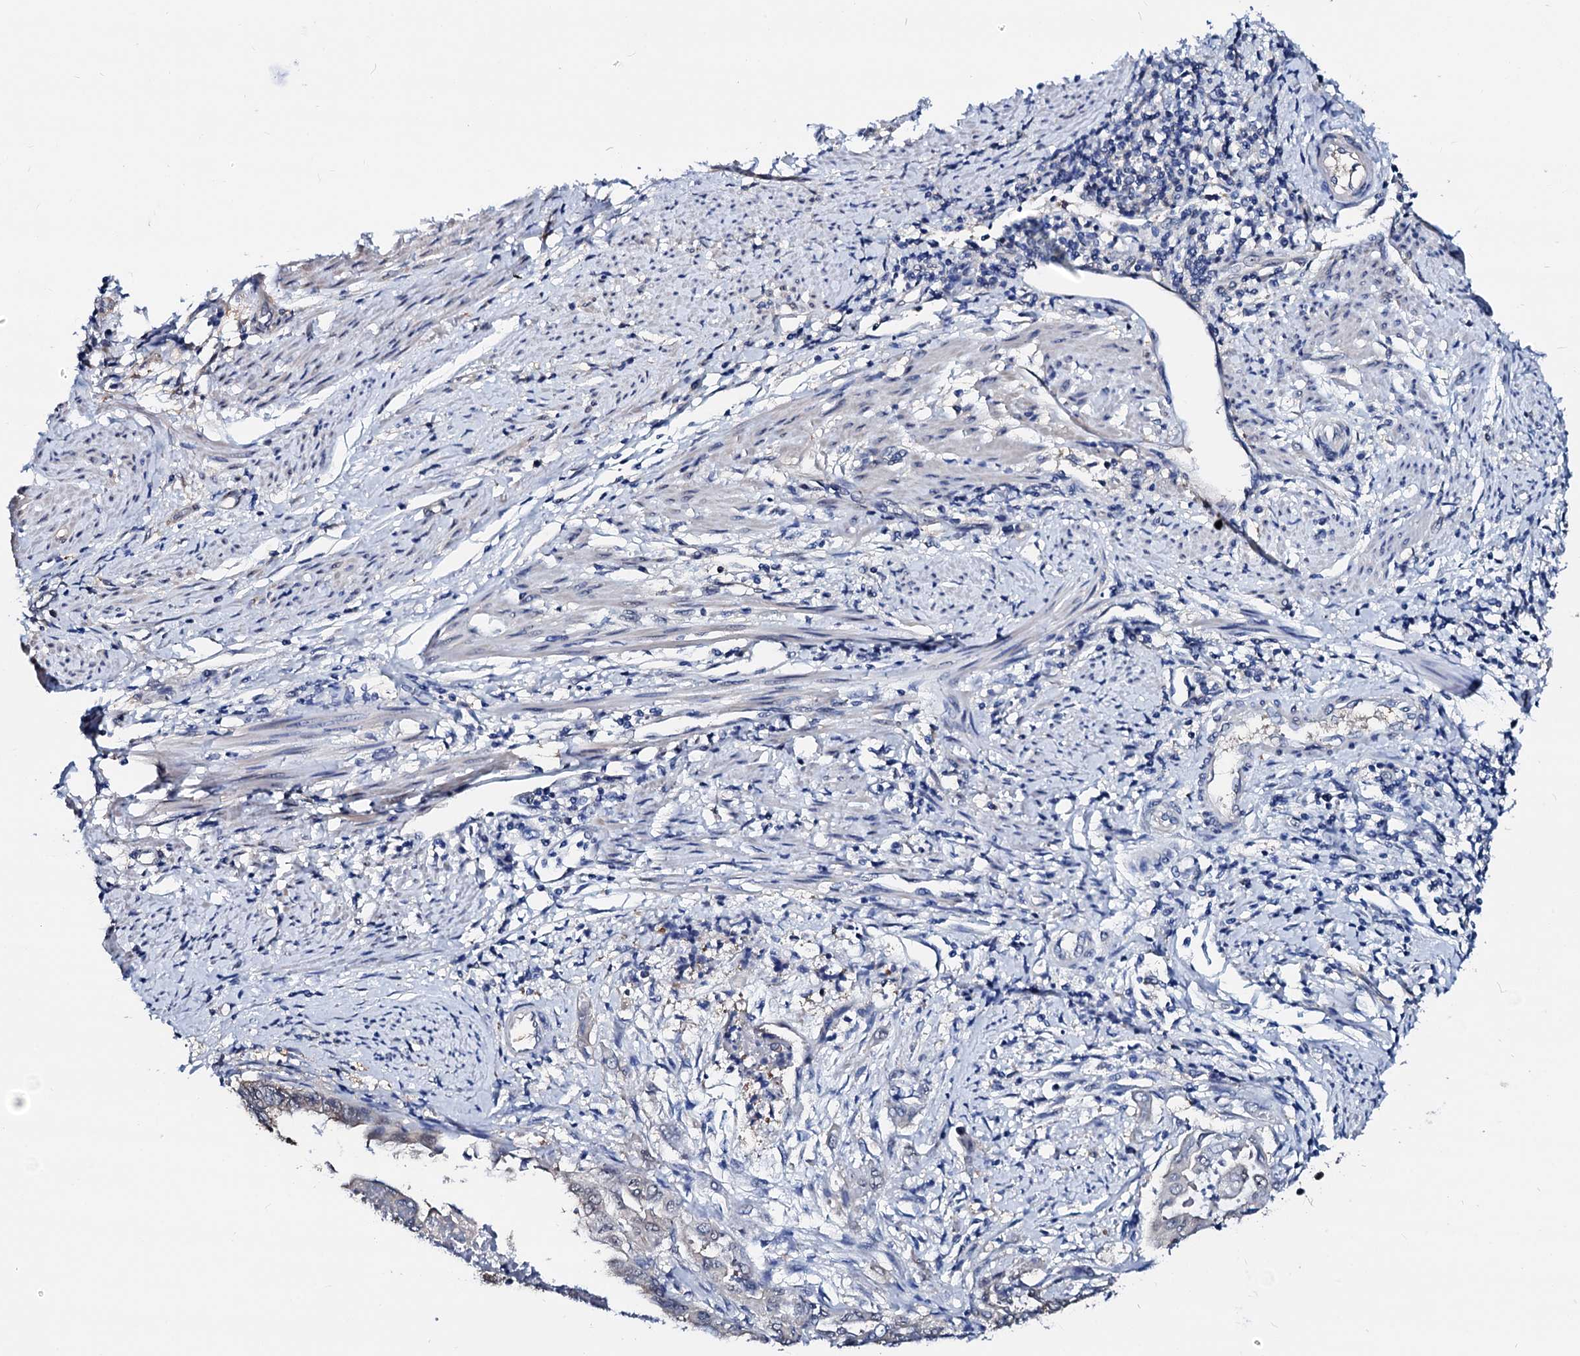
{"staining": {"intensity": "negative", "quantity": "none", "location": "none"}, "tissue": "endometrial cancer", "cell_type": "Tumor cells", "image_type": "cancer", "snomed": [{"axis": "morphology", "description": "Adenocarcinoma, NOS"}, {"axis": "topography", "description": "Uterus"}, {"axis": "topography", "description": "Endometrium"}], "caption": "Immunohistochemistry photomicrograph of endometrial cancer (adenocarcinoma) stained for a protein (brown), which exhibits no positivity in tumor cells.", "gene": "CSN2", "patient": {"sex": "female", "age": 70}}